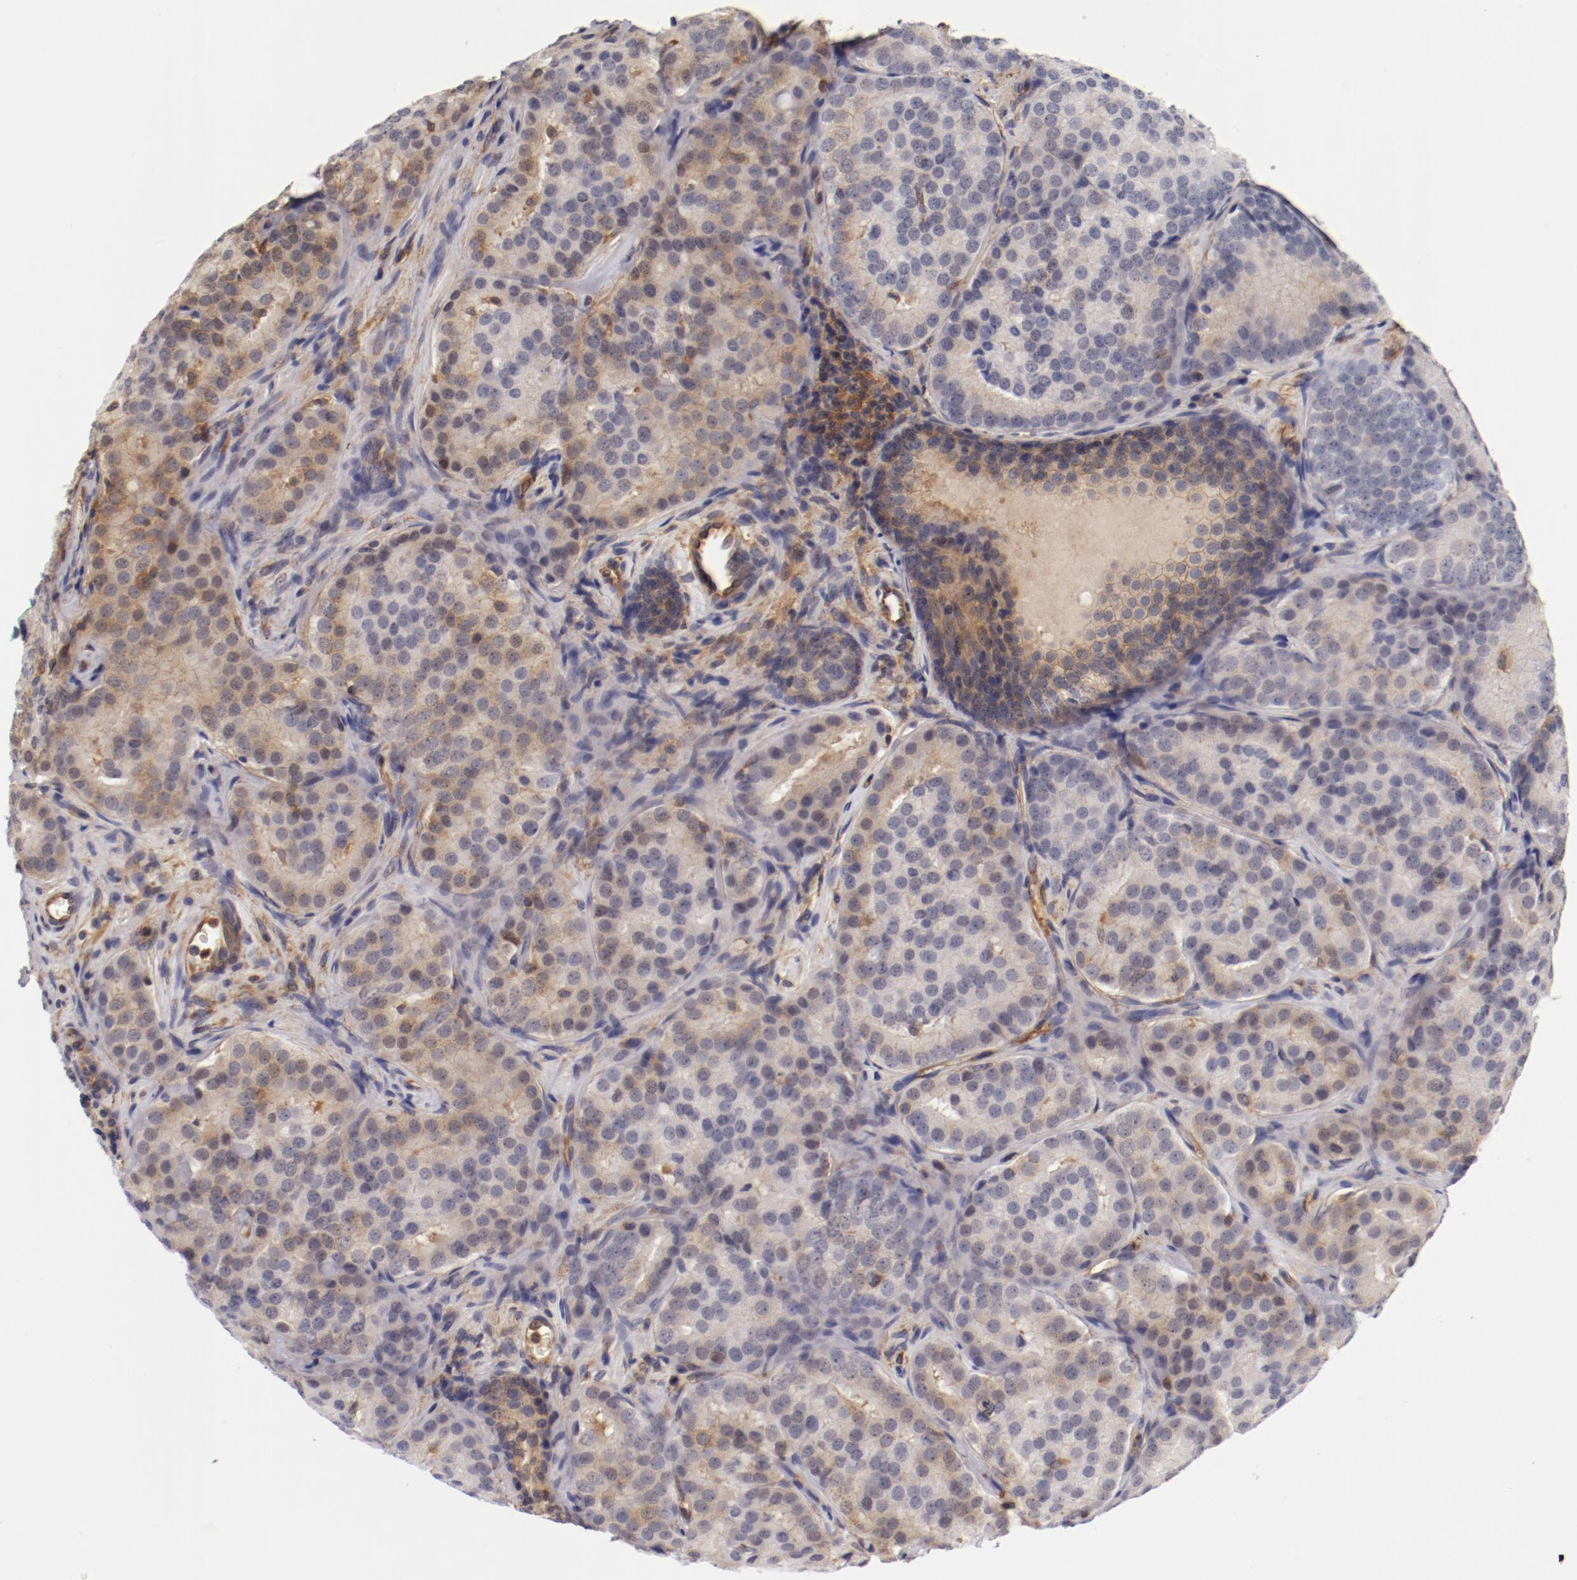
{"staining": {"intensity": "weak", "quantity": "<25%", "location": "cytoplasmic/membranous"}, "tissue": "prostate cancer", "cell_type": "Tumor cells", "image_type": "cancer", "snomed": [{"axis": "morphology", "description": "Adenocarcinoma, High grade"}, {"axis": "topography", "description": "Prostate"}], "caption": "Tumor cells are negative for brown protein staining in high-grade adenocarcinoma (prostate). (DAB (3,3'-diaminobenzidine) immunohistochemistry (IHC) visualized using brightfield microscopy, high magnification).", "gene": "FCMR", "patient": {"sex": "male", "age": 64}}